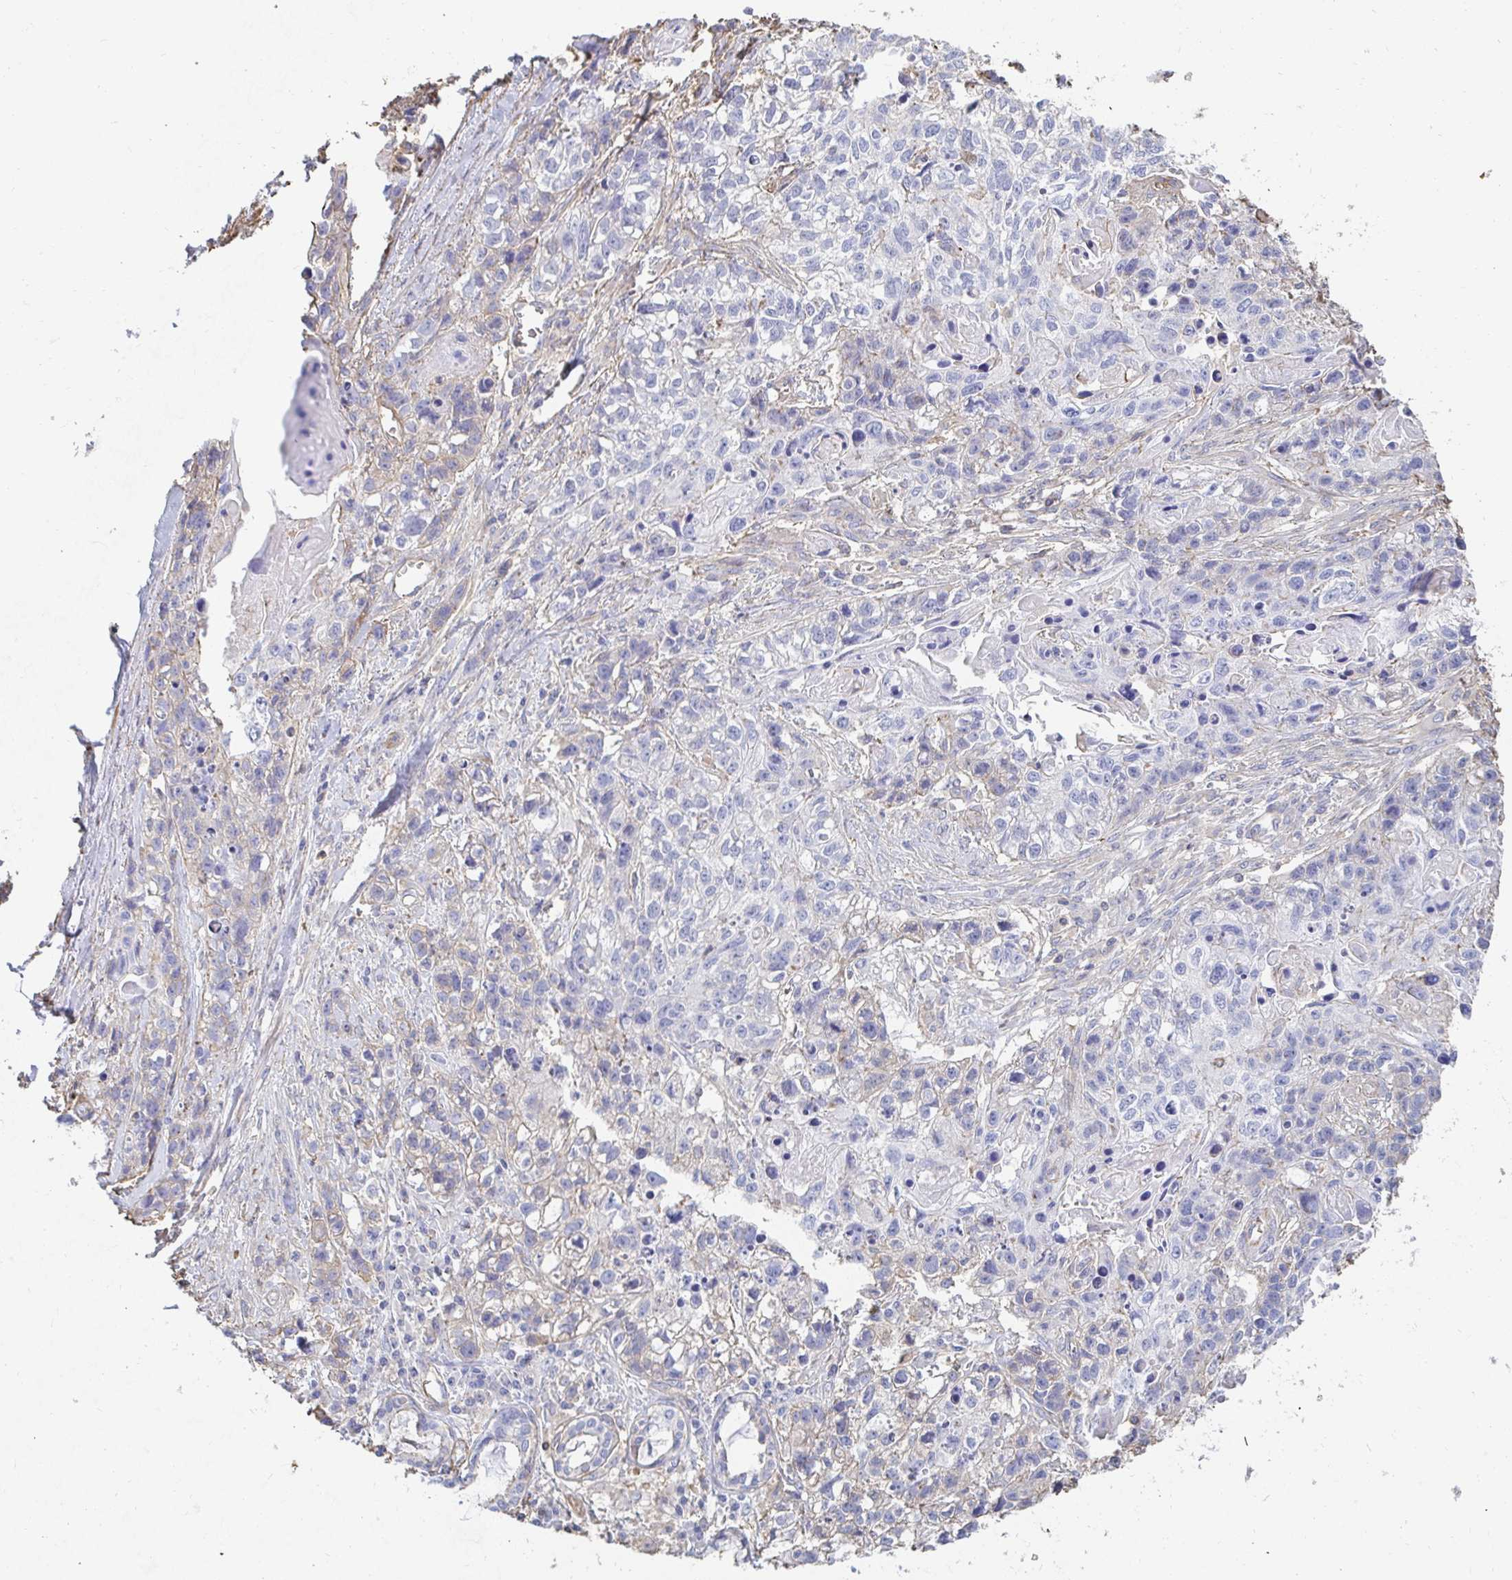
{"staining": {"intensity": "negative", "quantity": "none", "location": "none"}, "tissue": "lung cancer", "cell_type": "Tumor cells", "image_type": "cancer", "snomed": [{"axis": "morphology", "description": "Squamous cell carcinoma, NOS"}, {"axis": "topography", "description": "Lung"}], "caption": "This is an IHC micrograph of human lung cancer (squamous cell carcinoma). There is no staining in tumor cells.", "gene": "PTPN14", "patient": {"sex": "male", "age": 74}}